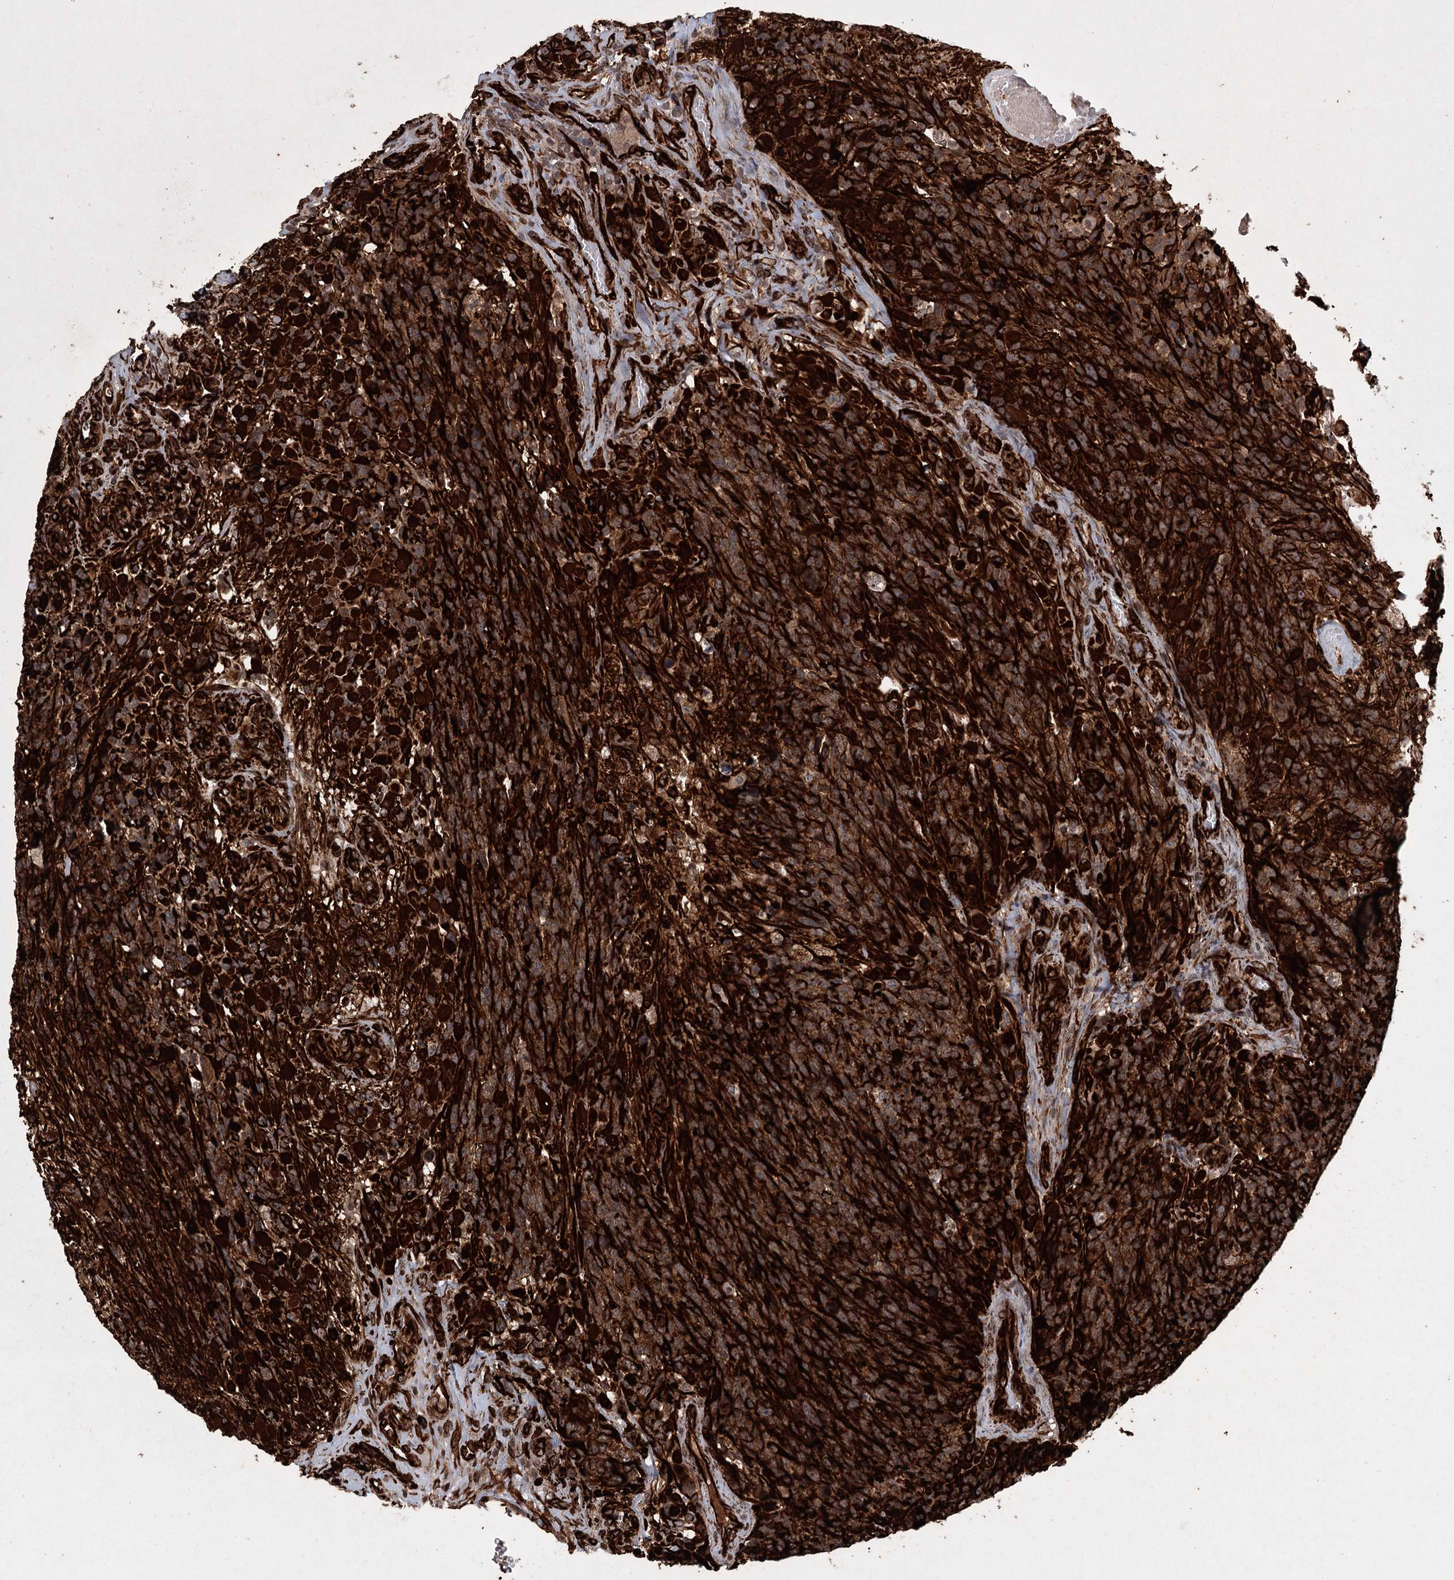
{"staining": {"intensity": "moderate", "quantity": ">75%", "location": "cytoplasmic/membranous"}, "tissue": "glioma", "cell_type": "Tumor cells", "image_type": "cancer", "snomed": [{"axis": "morphology", "description": "Glioma, malignant, High grade"}, {"axis": "topography", "description": "Brain"}], "caption": "The histopathology image demonstrates a brown stain indicating the presence of a protein in the cytoplasmic/membranous of tumor cells in high-grade glioma (malignant).", "gene": "RPAP3", "patient": {"sex": "male", "age": 76}}